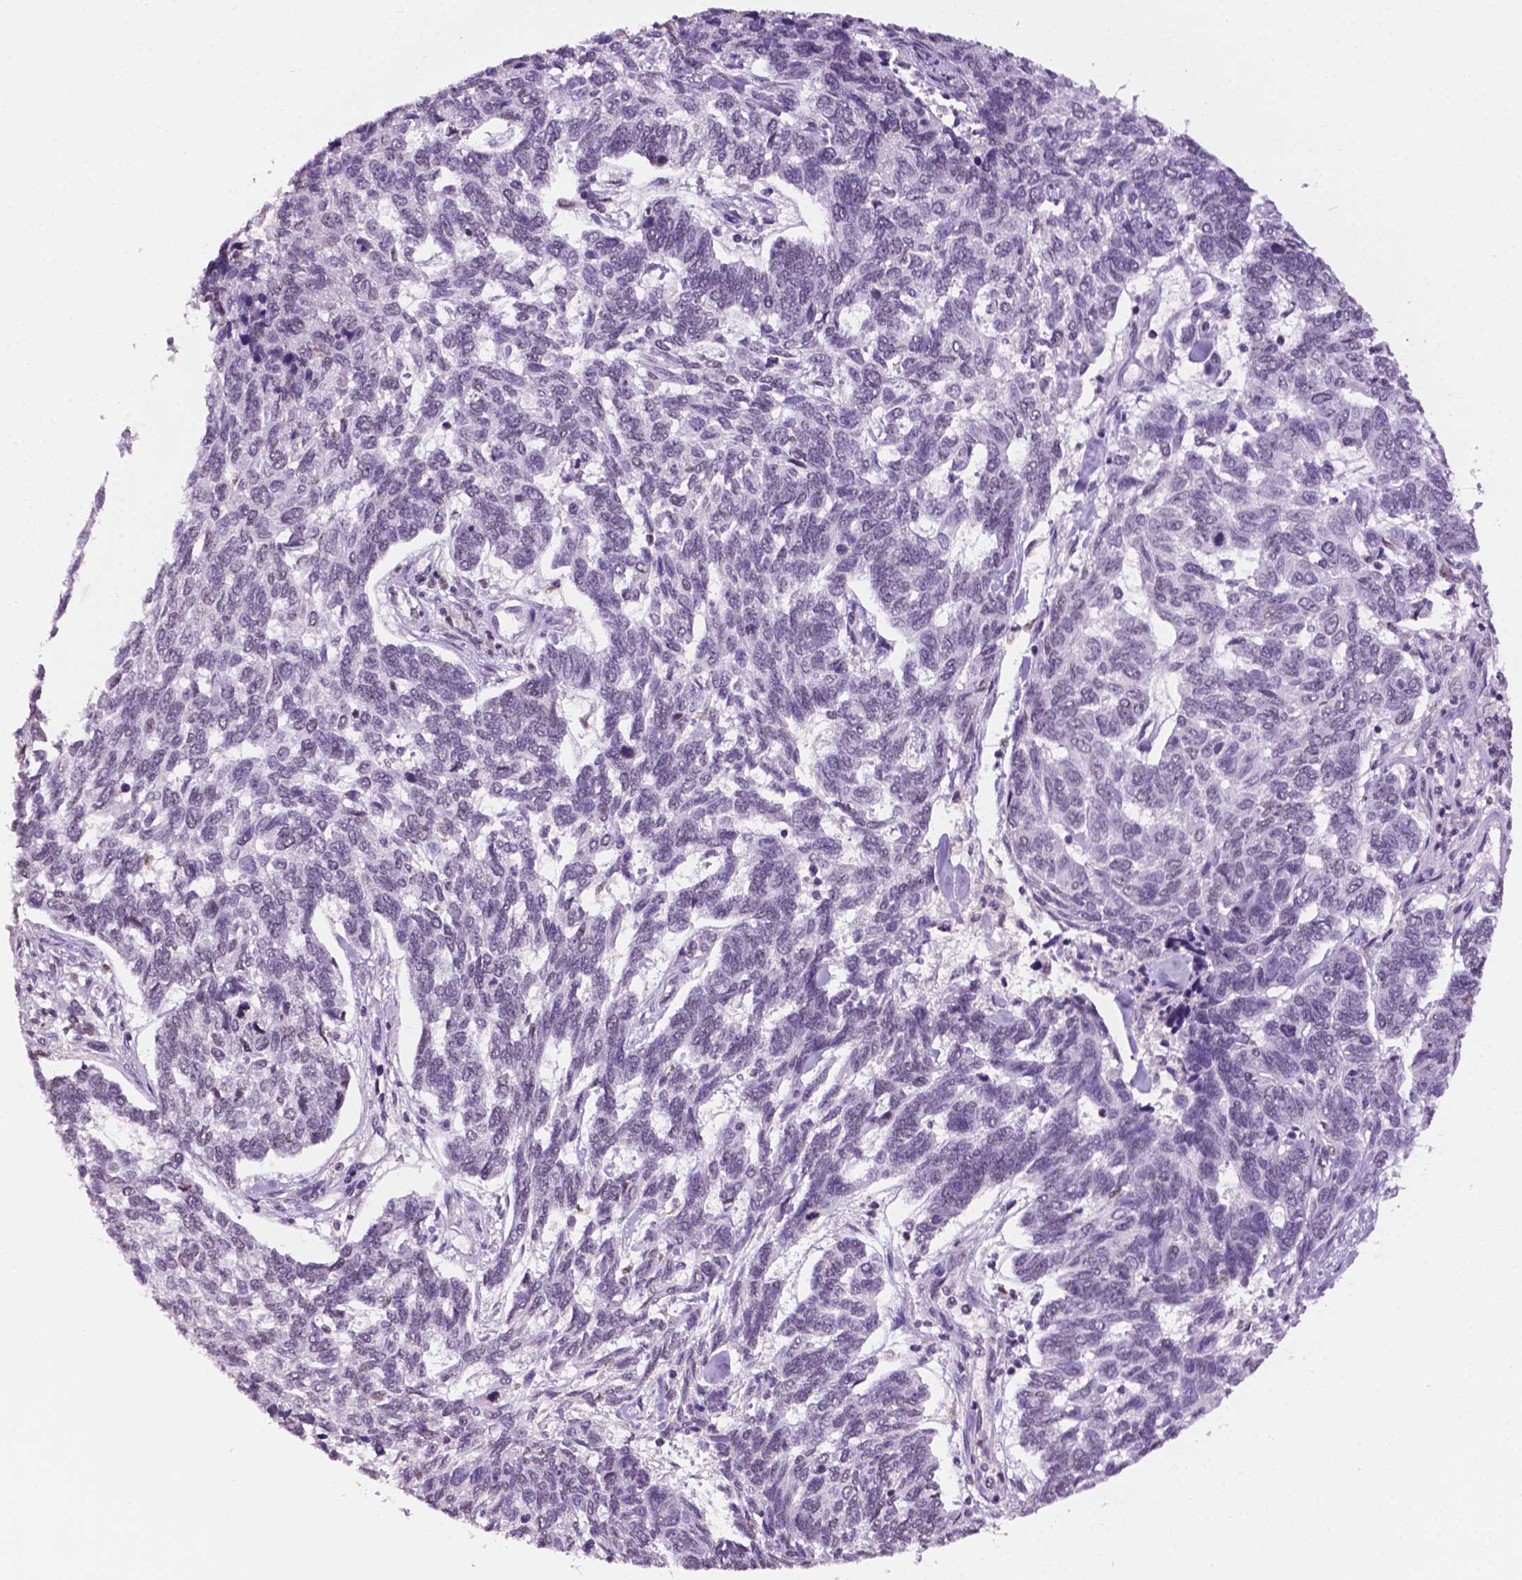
{"staining": {"intensity": "negative", "quantity": "none", "location": "none"}, "tissue": "skin cancer", "cell_type": "Tumor cells", "image_type": "cancer", "snomed": [{"axis": "morphology", "description": "Basal cell carcinoma"}, {"axis": "topography", "description": "Skin"}], "caption": "Human skin basal cell carcinoma stained for a protein using IHC reveals no positivity in tumor cells.", "gene": "PTPN6", "patient": {"sex": "female", "age": 65}}